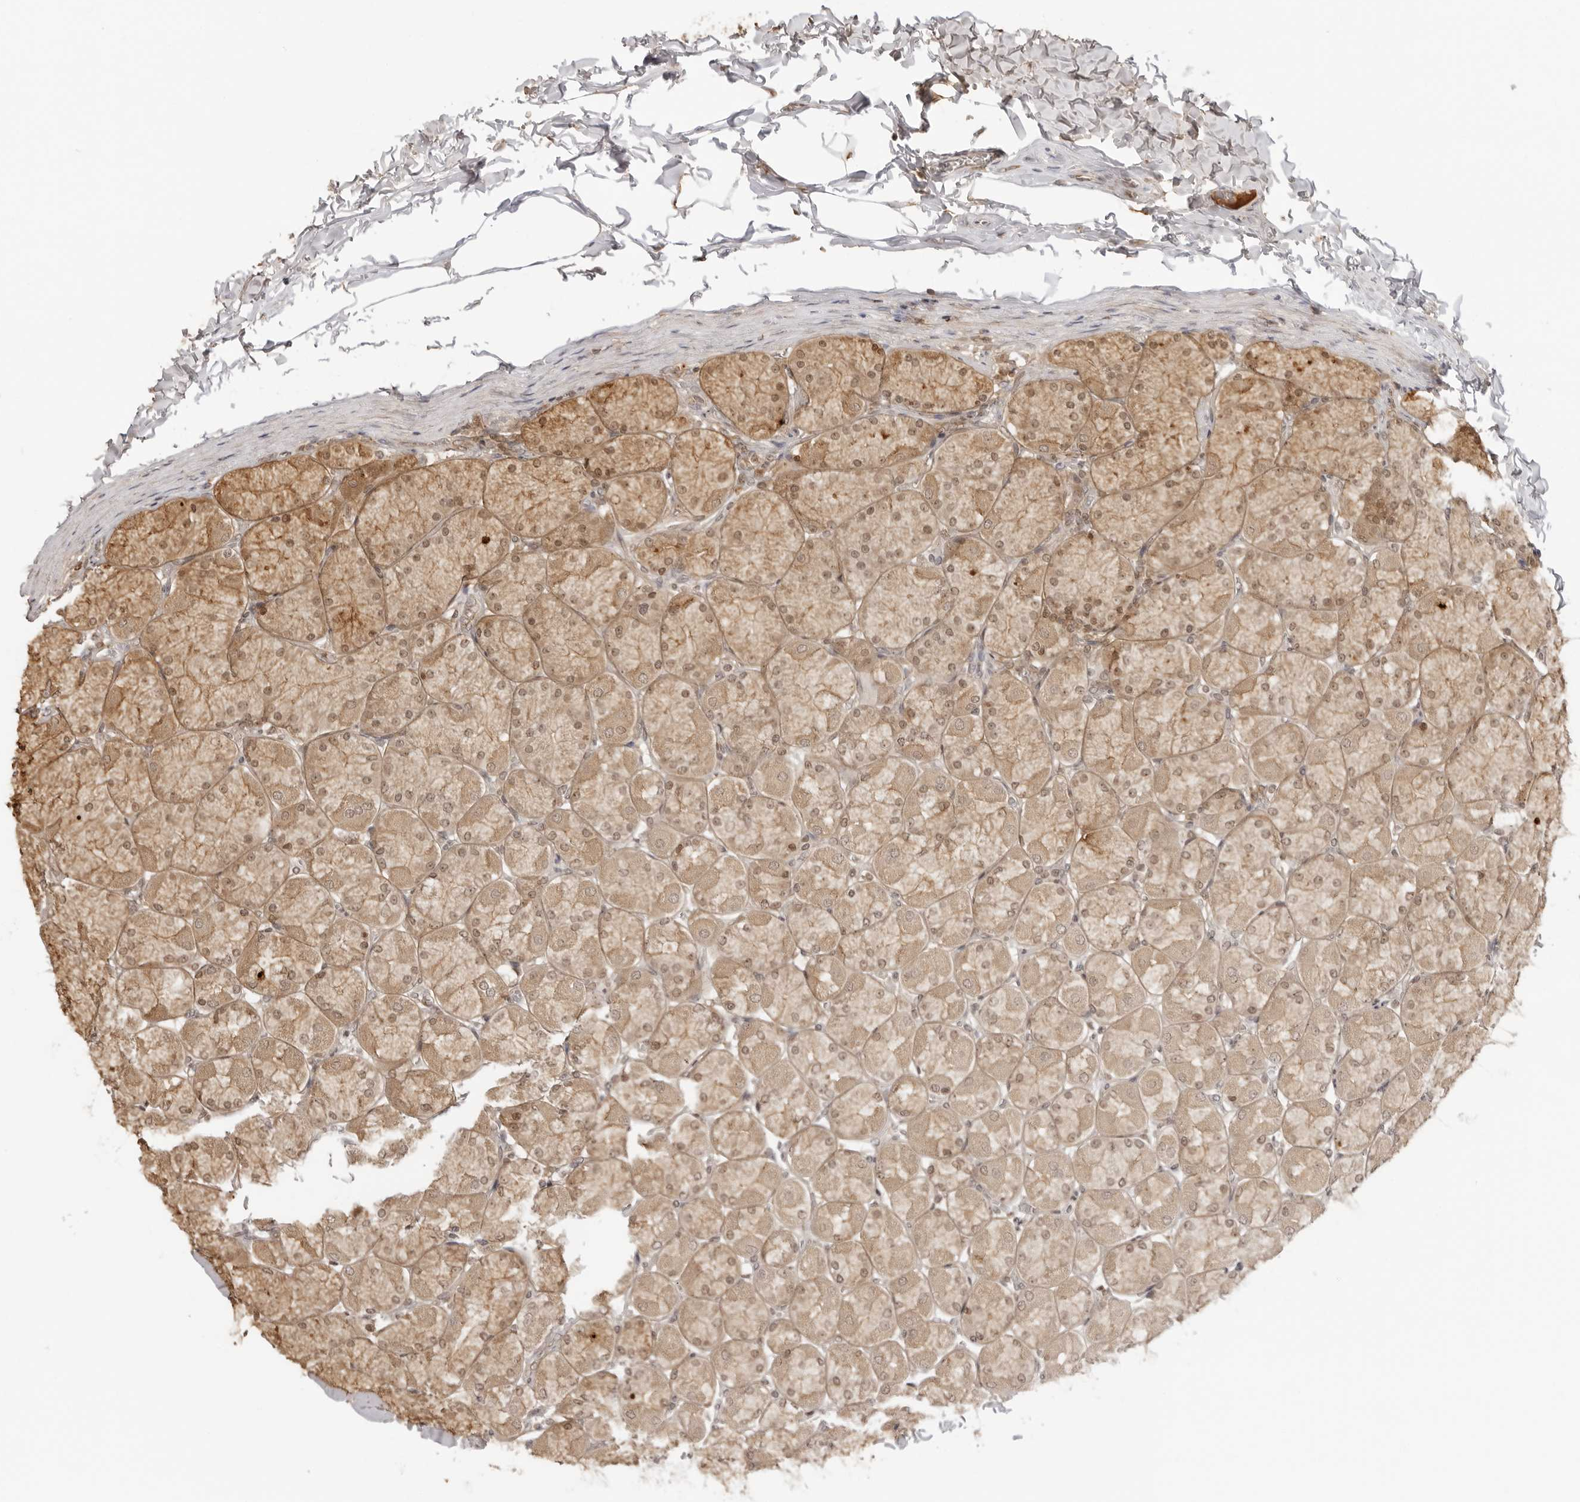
{"staining": {"intensity": "moderate", "quantity": "25%-75%", "location": "cytoplasmic/membranous,nuclear"}, "tissue": "stomach", "cell_type": "Glandular cells", "image_type": "normal", "snomed": [{"axis": "morphology", "description": "Normal tissue, NOS"}, {"axis": "topography", "description": "Stomach, upper"}], "caption": "Immunohistochemical staining of unremarkable human stomach displays moderate cytoplasmic/membranous,nuclear protein expression in approximately 25%-75% of glandular cells.", "gene": "IKBKE", "patient": {"sex": "female", "age": 56}}